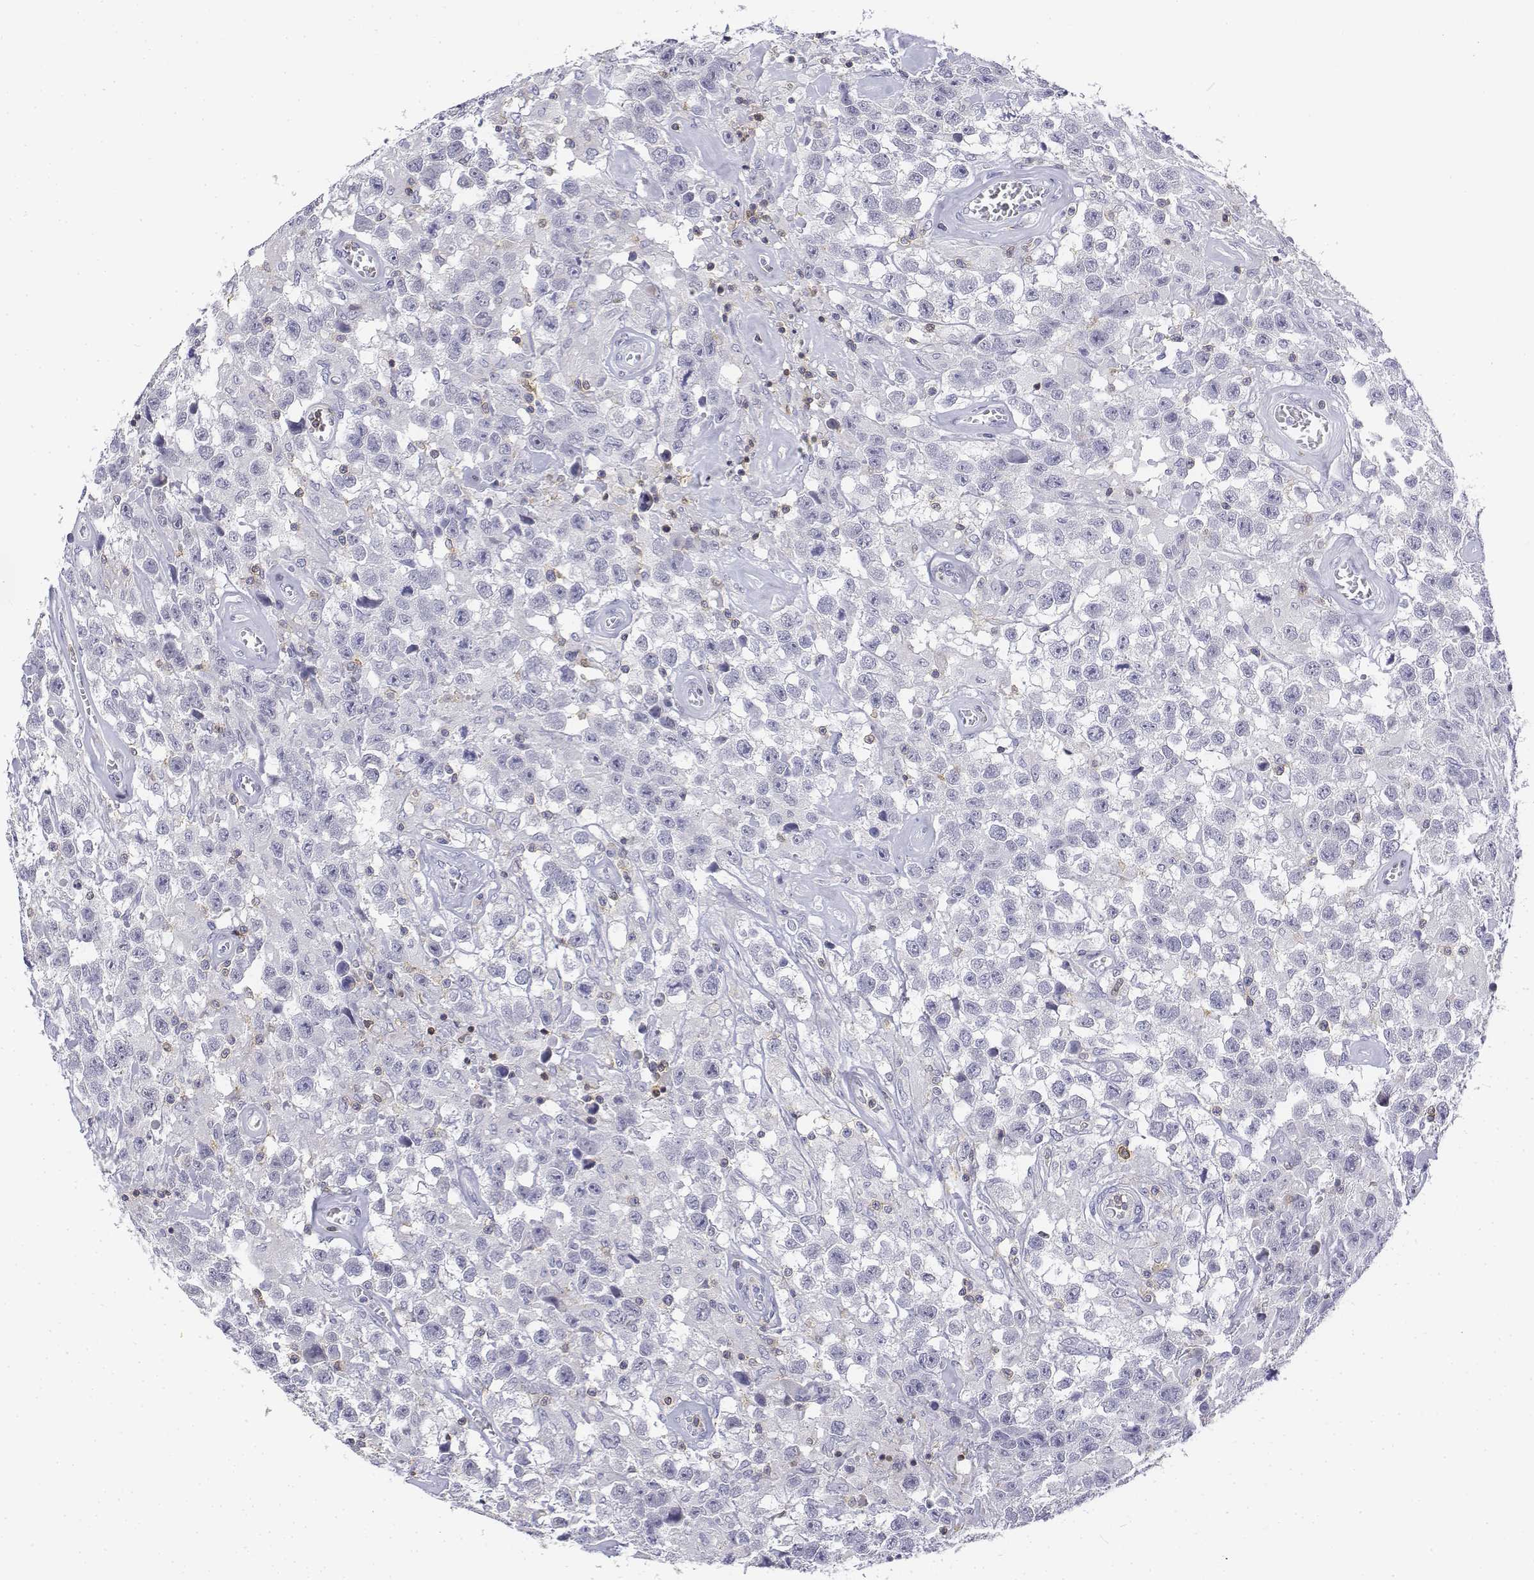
{"staining": {"intensity": "negative", "quantity": "none", "location": "none"}, "tissue": "testis cancer", "cell_type": "Tumor cells", "image_type": "cancer", "snomed": [{"axis": "morphology", "description": "Seminoma, NOS"}, {"axis": "topography", "description": "Testis"}], "caption": "Immunohistochemistry histopathology image of neoplastic tissue: seminoma (testis) stained with DAB demonstrates no significant protein expression in tumor cells.", "gene": "CD3E", "patient": {"sex": "male", "age": 43}}